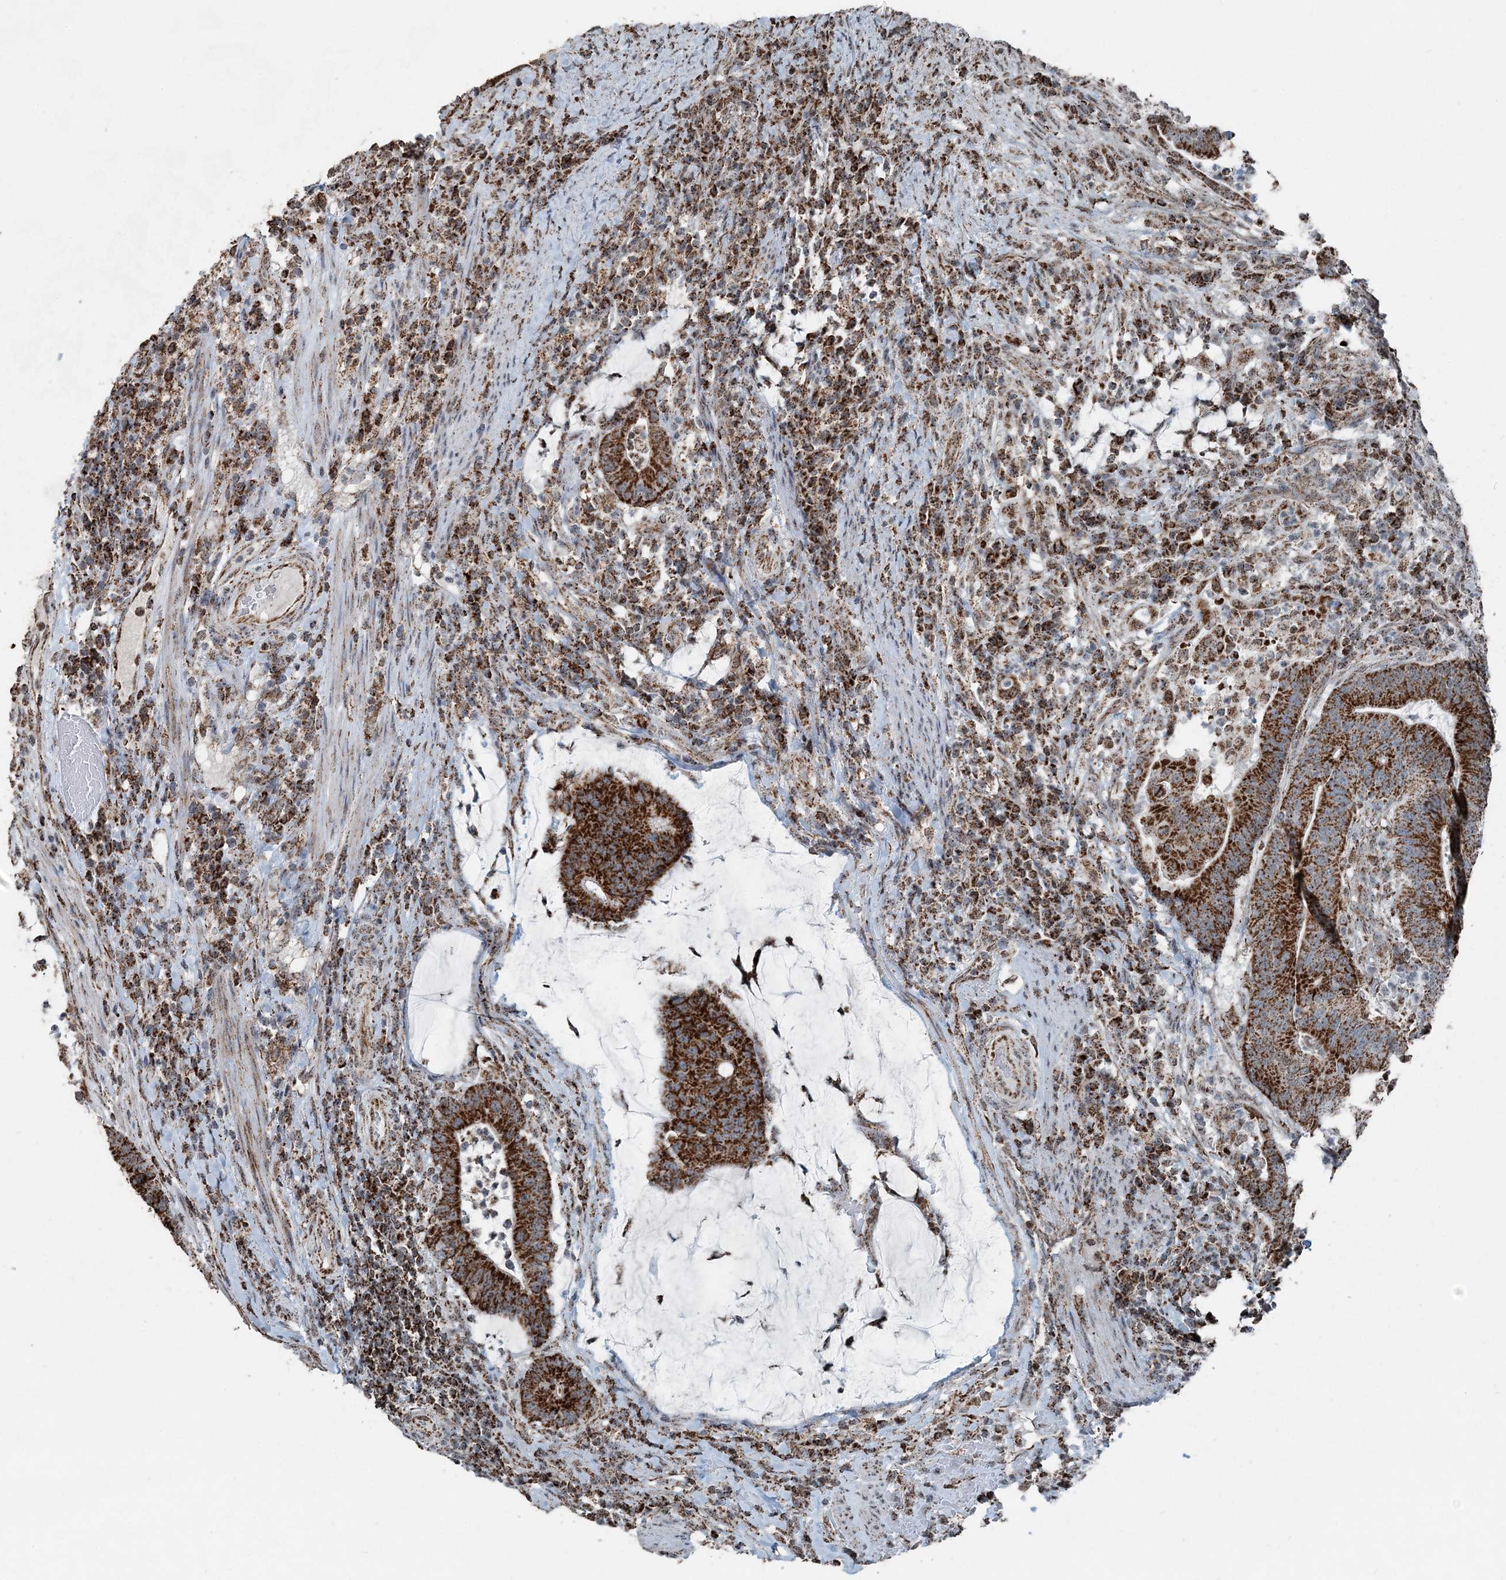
{"staining": {"intensity": "strong", "quantity": ">75%", "location": "cytoplasmic/membranous"}, "tissue": "colorectal cancer", "cell_type": "Tumor cells", "image_type": "cancer", "snomed": [{"axis": "morphology", "description": "Adenocarcinoma, NOS"}, {"axis": "topography", "description": "Colon"}], "caption": "An IHC photomicrograph of neoplastic tissue is shown. Protein staining in brown shows strong cytoplasmic/membranous positivity in adenocarcinoma (colorectal) within tumor cells.", "gene": "SUCLG1", "patient": {"sex": "female", "age": 66}}